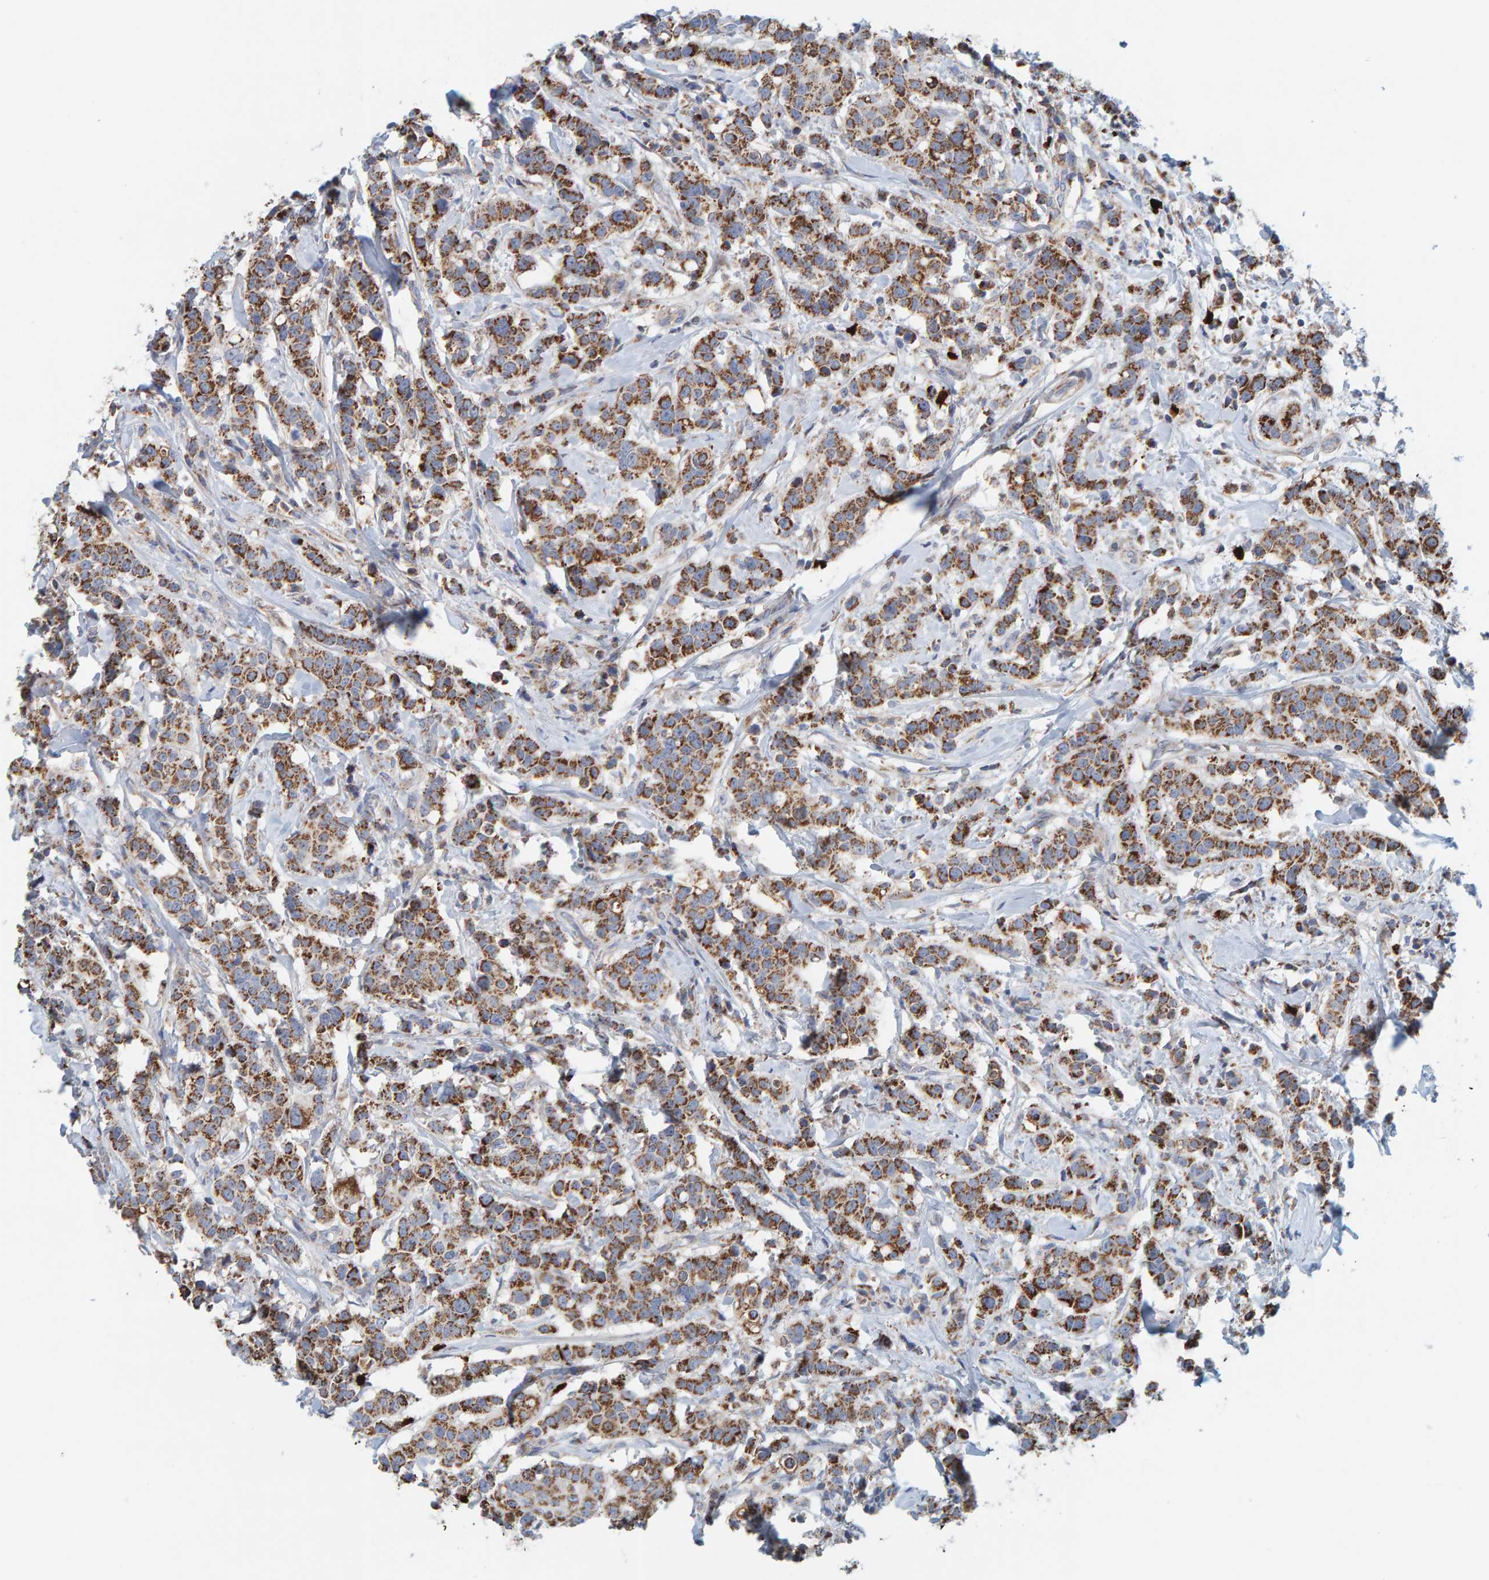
{"staining": {"intensity": "strong", "quantity": ">75%", "location": "cytoplasmic/membranous"}, "tissue": "breast cancer", "cell_type": "Tumor cells", "image_type": "cancer", "snomed": [{"axis": "morphology", "description": "Duct carcinoma"}, {"axis": "topography", "description": "Breast"}], "caption": "IHC histopathology image of breast cancer (intraductal carcinoma) stained for a protein (brown), which displays high levels of strong cytoplasmic/membranous positivity in approximately >75% of tumor cells.", "gene": "B9D1", "patient": {"sex": "female", "age": 27}}